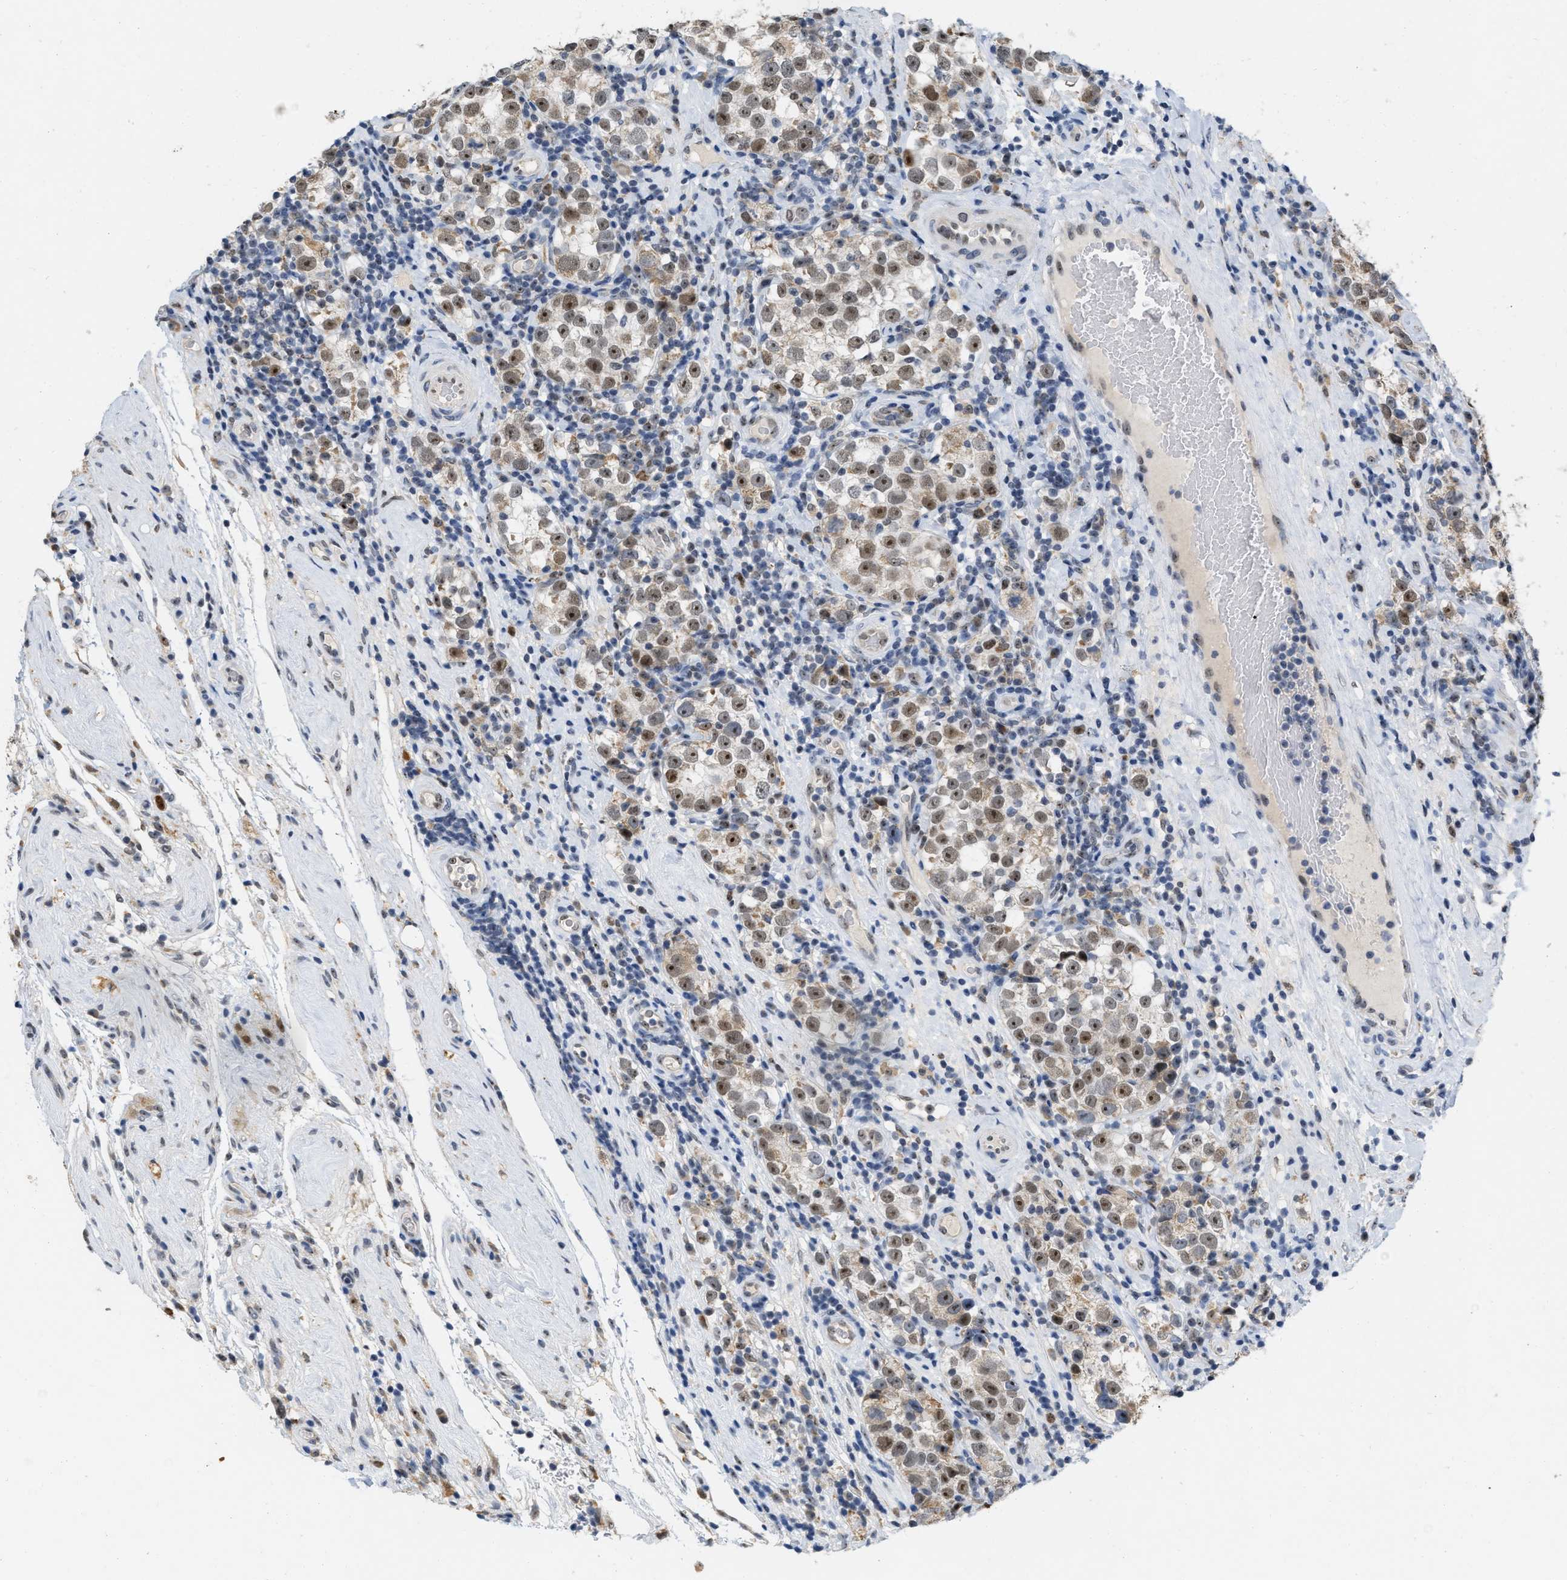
{"staining": {"intensity": "moderate", "quantity": ">75%", "location": "nuclear"}, "tissue": "testis cancer", "cell_type": "Tumor cells", "image_type": "cancer", "snomed": [{"axis": "morphology", "description": "Normal tissue, NOS"}, {"axis": "morphology", "description": "Seminoma, NOS"}, {"axis": "topography", "description": "Testis"}], "caption": "Seminoma (testis) stained for a protein shows moderate nuclear positivity in tumor cells. (Stains: DAB (3,3'-diaminobenzidine) in brown, nuclei in blue, Microscopy: brightfield microscopy at high magnification).", "gene": "ELAC2", "patient": {"sex": "male", "age": 43}}